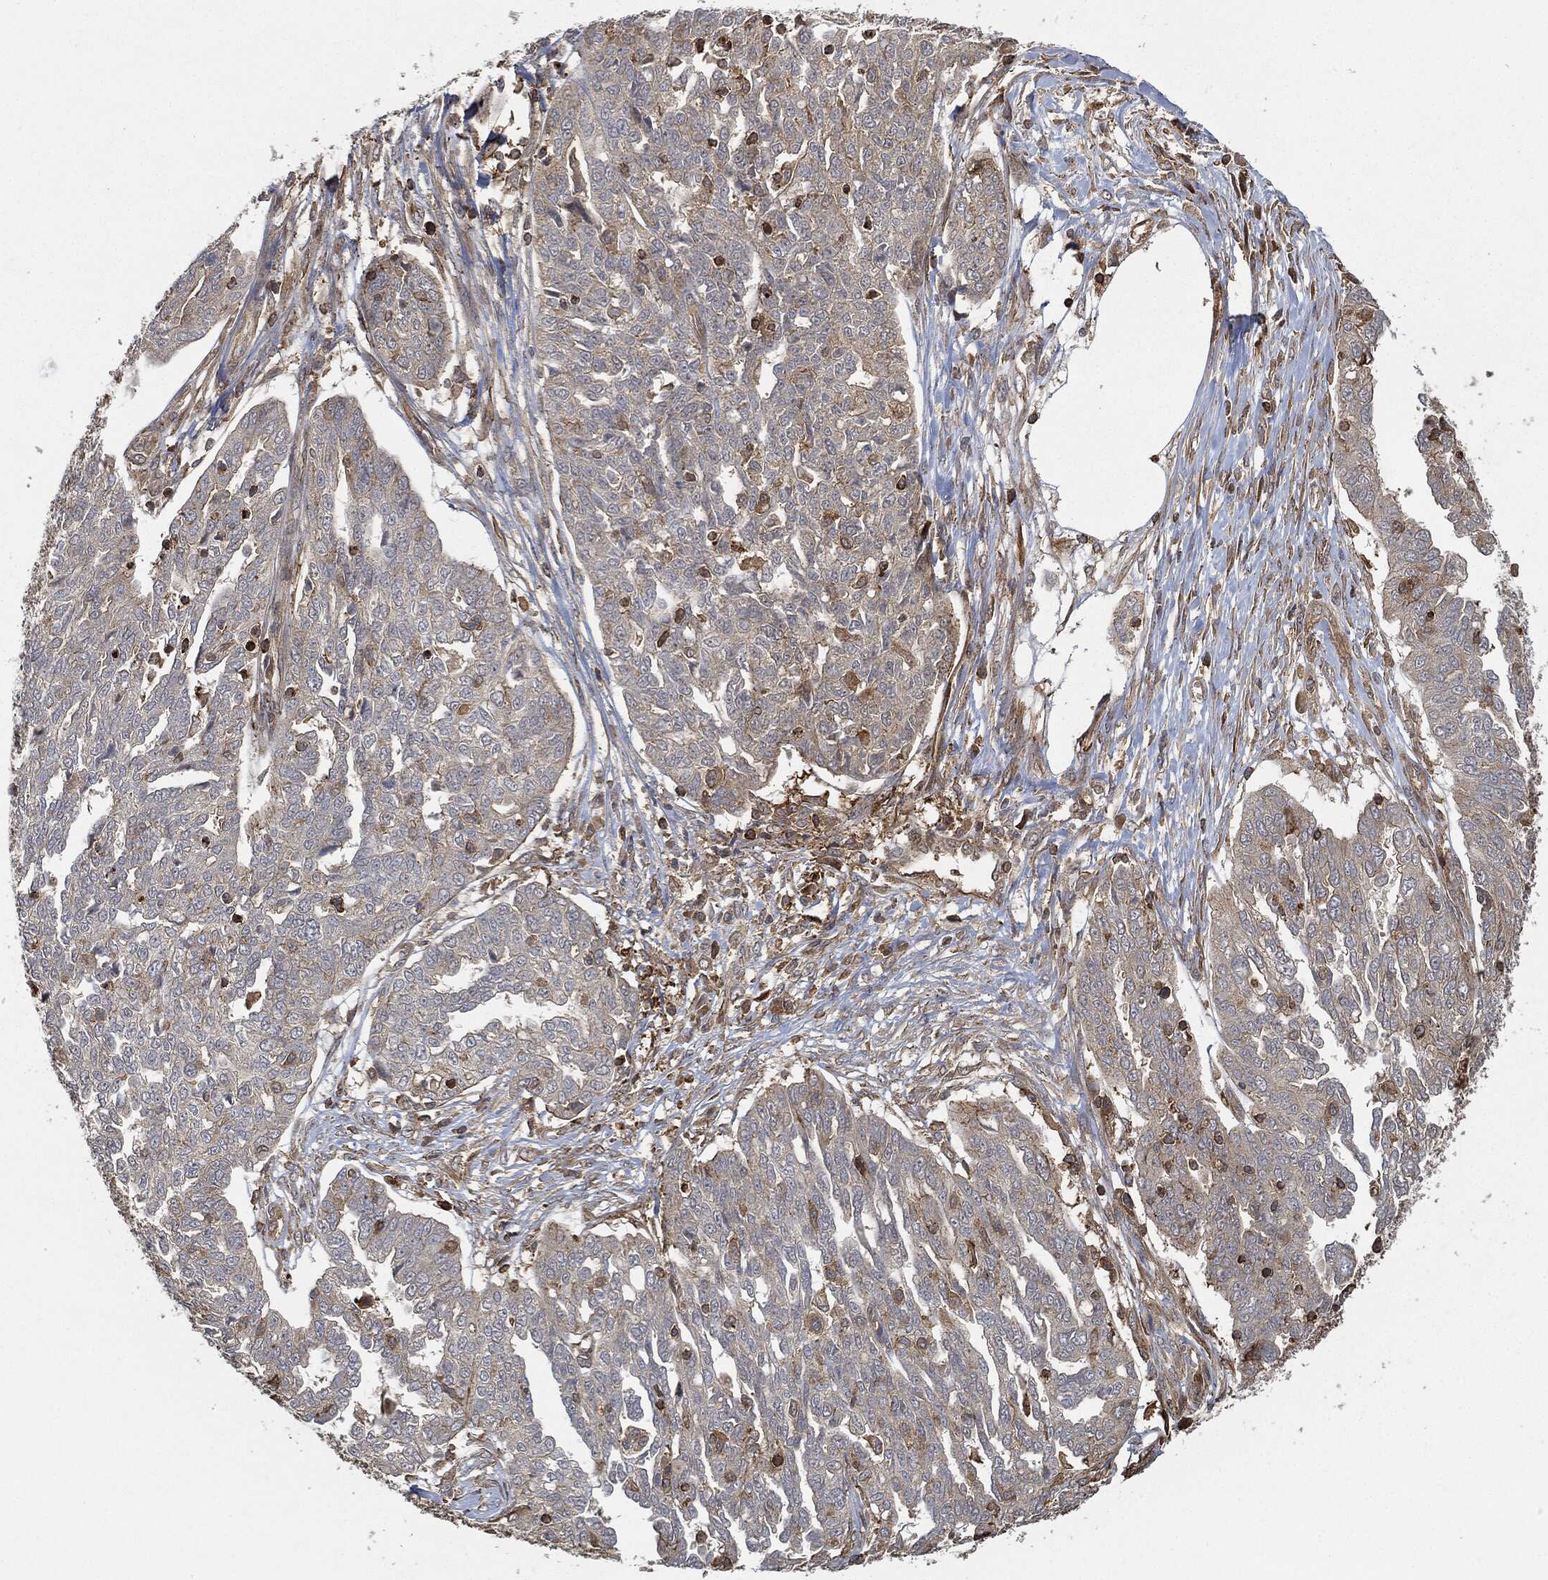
{"staining": {"intensity": "moderate", "quantity": "25%-75%", "location": "cytoplasmic/membranous"}, "tissue": "ovarian cancer", "cell_type": "Tumor cells", "image_type": "cancer", "snomed": [{"axis": "morphology", "description": "Cystadenocarcinoma, serous, NOS"}, {"axis": "topography", "description": "Ovary"}], "caption": "High-power microscopy captured an immunohistochemistry histopathology image of ovarian serous cystadenocarcinoma, revealing moderate cytoplasmic/membranous staining in approximately 25%-75% of tumor cells.", "gene": "TPT1", "patient": {"sex": "female", "age": 67}}